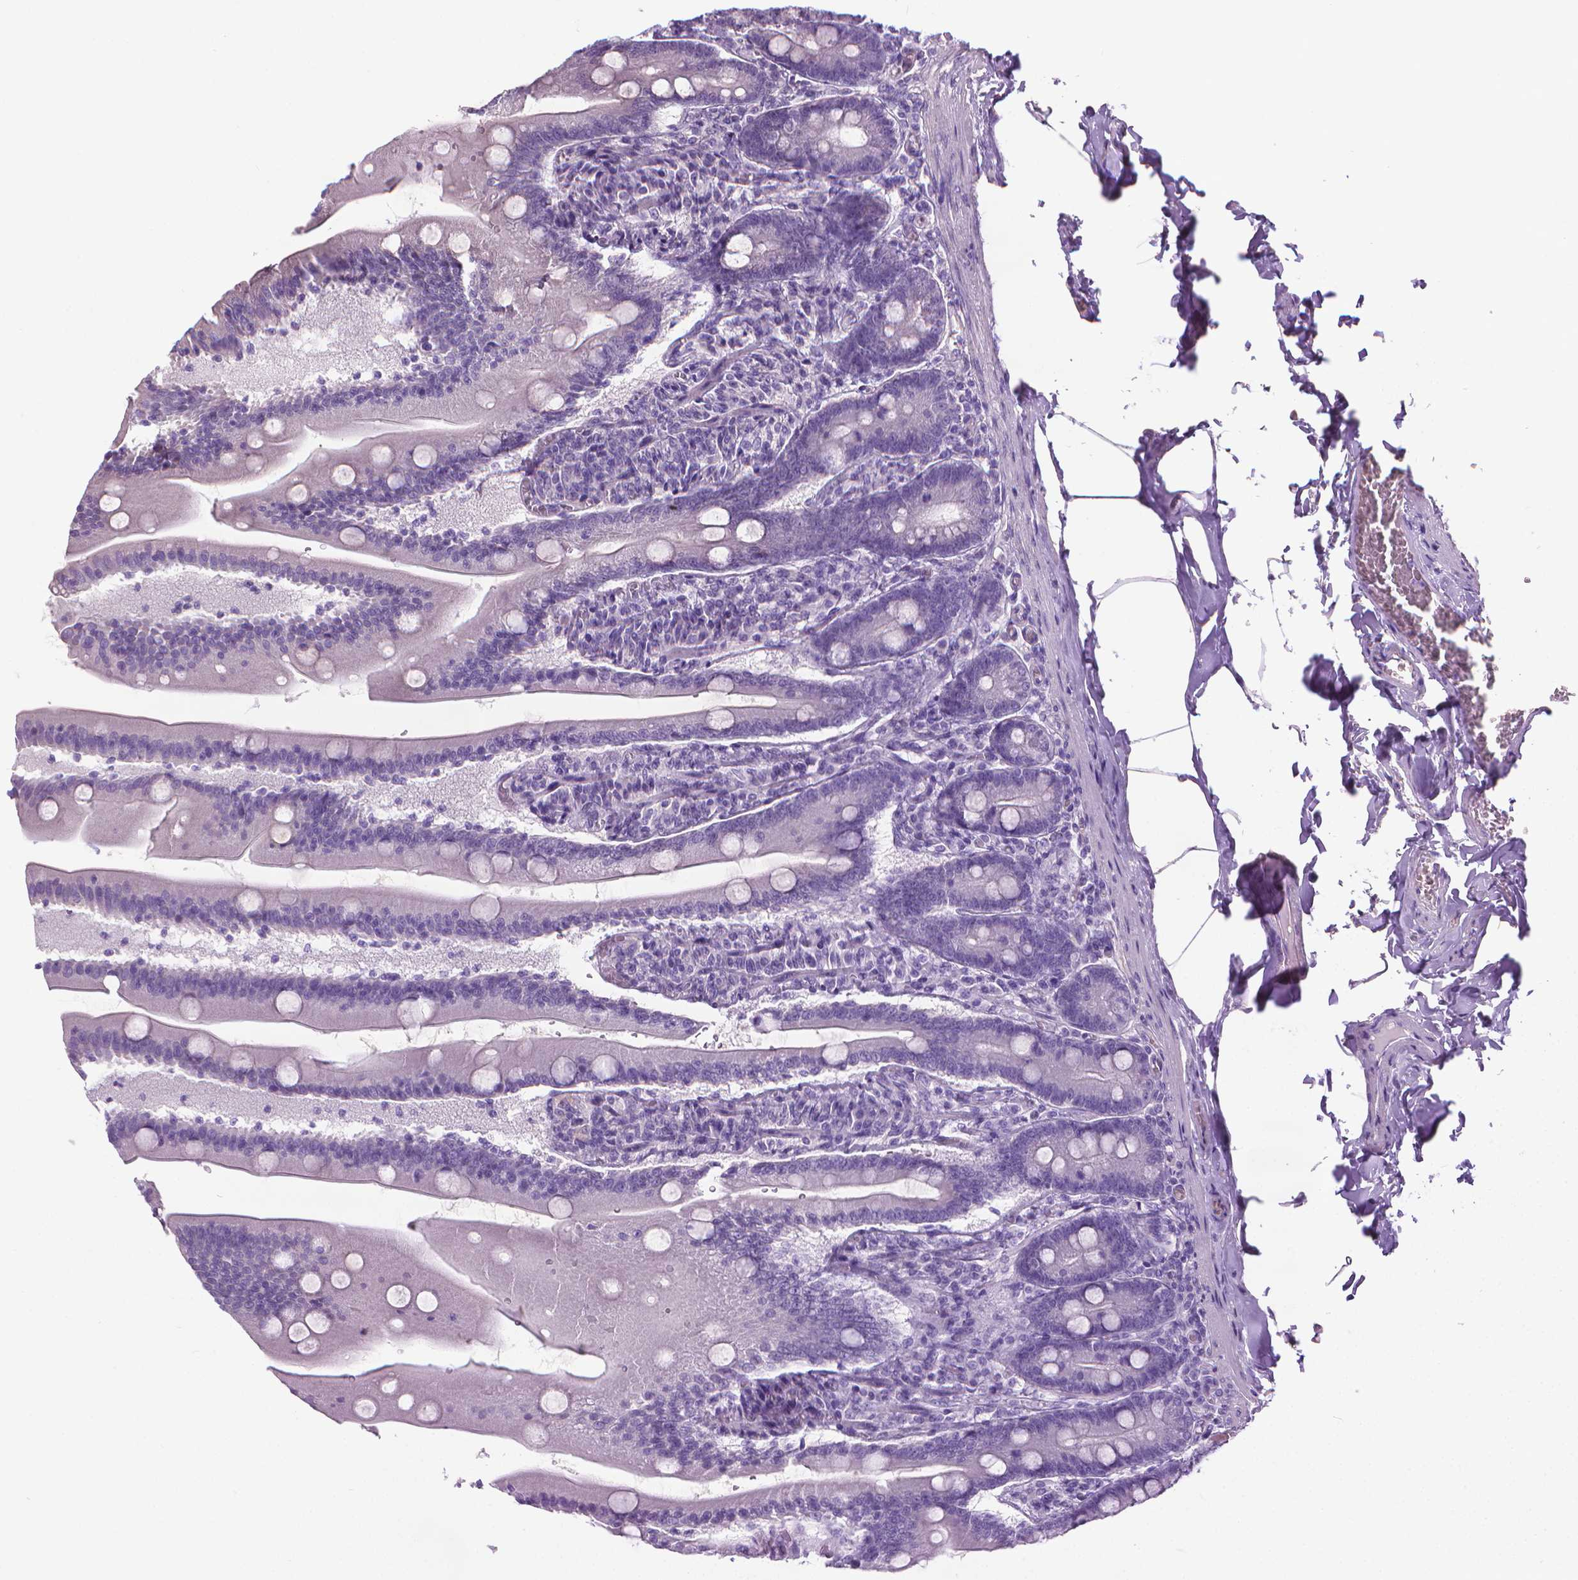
{"staining": {"intensity": "negative", "quantity": "none", "location": "none"}, "tissue": "small intestine", "cell_type": "Glandular cells", "image_type": "normal", "snomed": [{"axis": "morphology", "description": "Normal tissue, NOS"}, {"axis": "topography", "description": "Small intestine"}], "caption": "There is no significant positivity in glandular cells of small intestine. (DAB (3,3'-diaminobenzidine) immunohistochemistry (IHC), high magnification).", "gene": "DNAI7", "patient": {"sex": "male", "age": 37}}